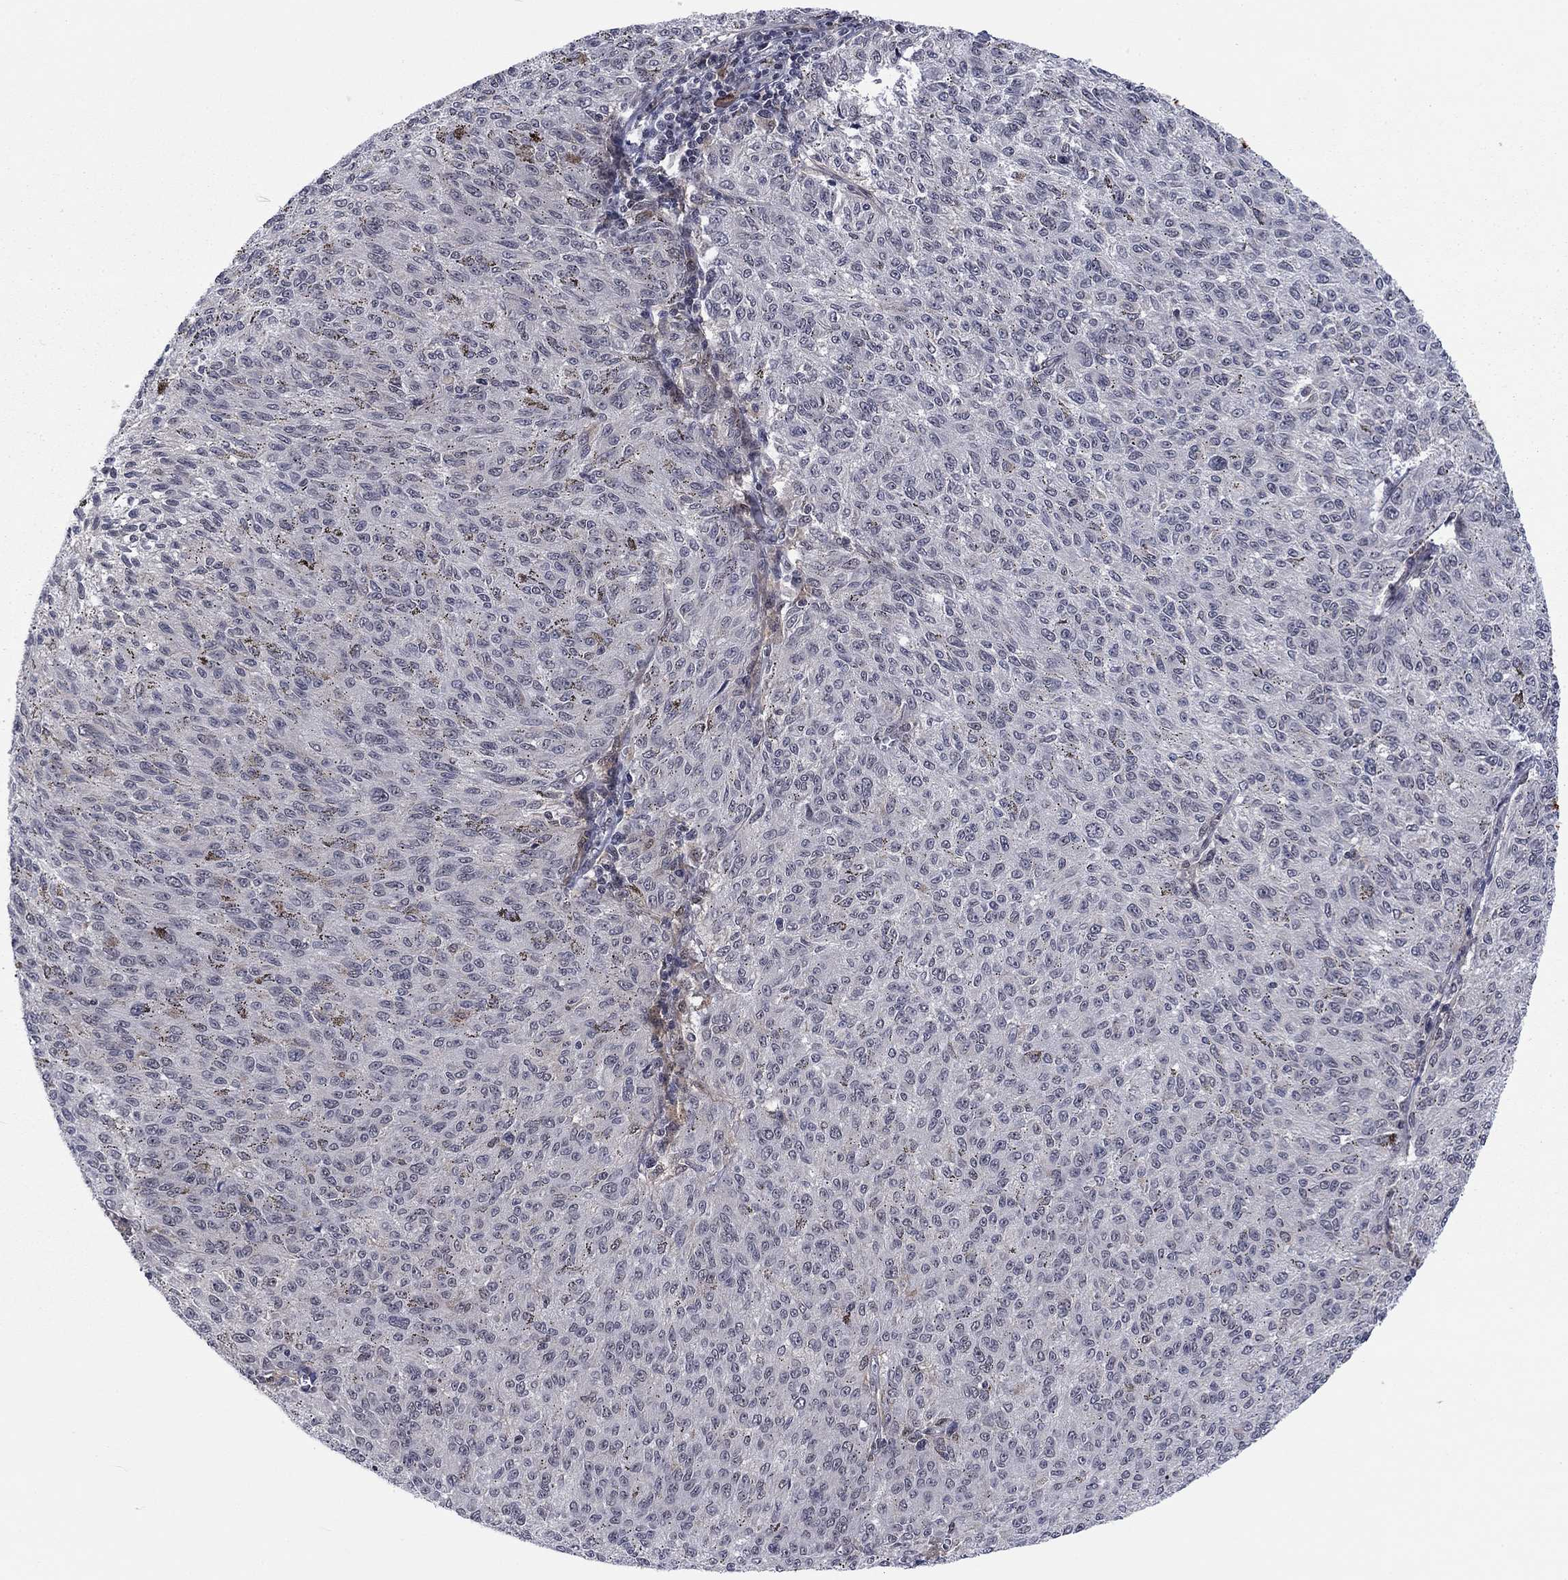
{"staining": {"intensity": "negative", "quantity": "none", "location": "none"}, "tissue": "melanoma", "cell_type": "Tumor cells", "image_type": "cancer", "snomed": [{"axis": "morphology", "description": "Malignant melanoma, NOS"}, {"axis": "topography", "description": "Skin"}], "caption": "Human melanoma stained for a protein using immunohistochemistry (IHC) reveals no expression in tumor cells.", "gene": "FYTTD1", "patient": {"sex": "female", "age": 72}}